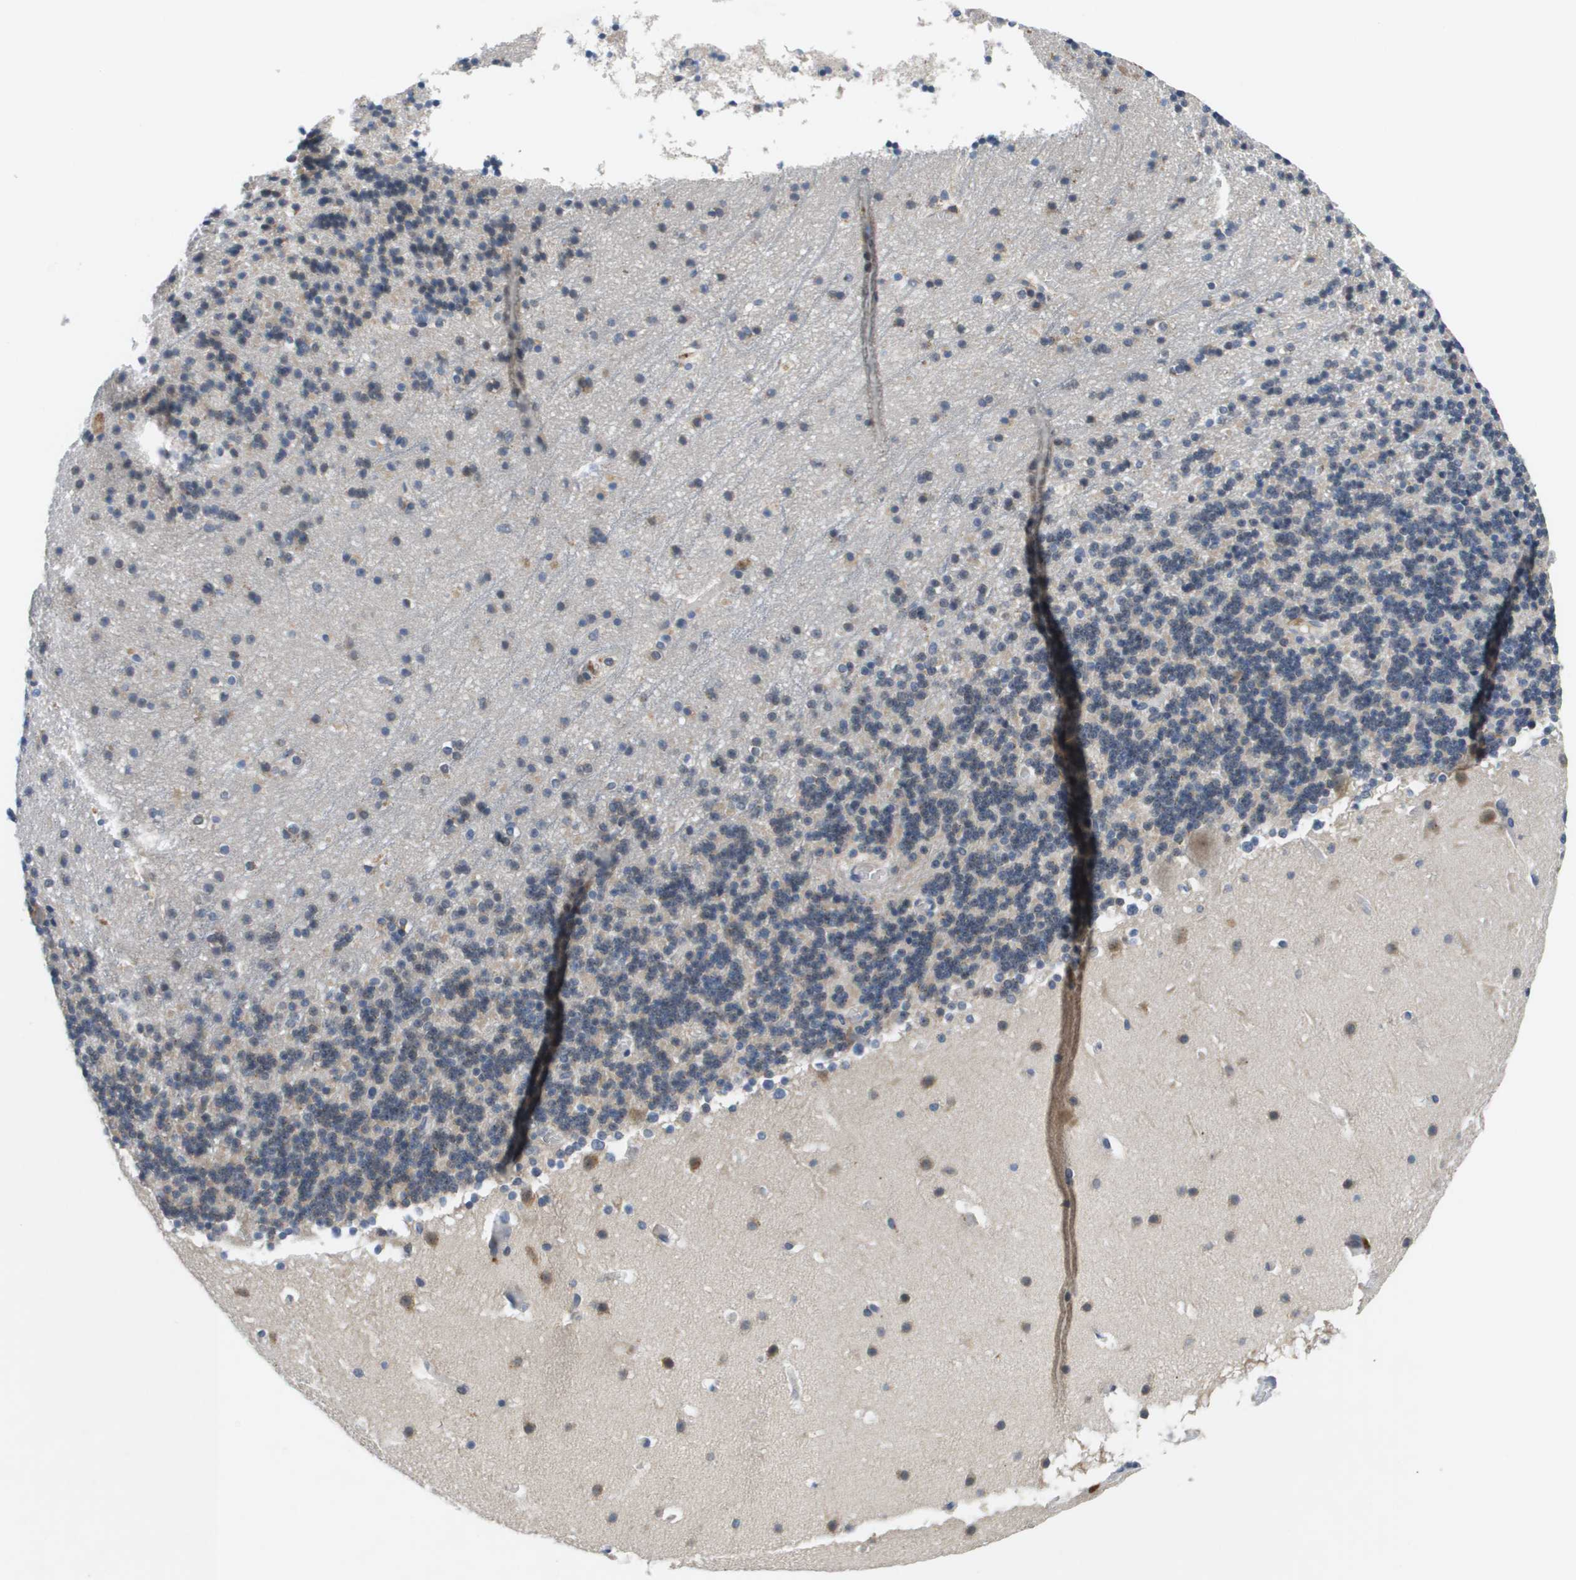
{"staining": {"intensity": "weak", "quantity": "<25%", "location": "cytoplasmic/membranous"}, "tissue": "cerebellum", "cell_type": "Cells in granular layer", "image_type": "normal", "snomed": [{"axis": "morphology", "description": "Normal tissue, NOS"}, {"axis": "topography", "description": "Cerebellum"}], "caption": "This is an immunohistochemistry micrograph of unremarkable human cerebellum. There is no staining in cells in granular layer.", "gene": "SLC25A20", "patient": {"sex": "male", "age": 45}}